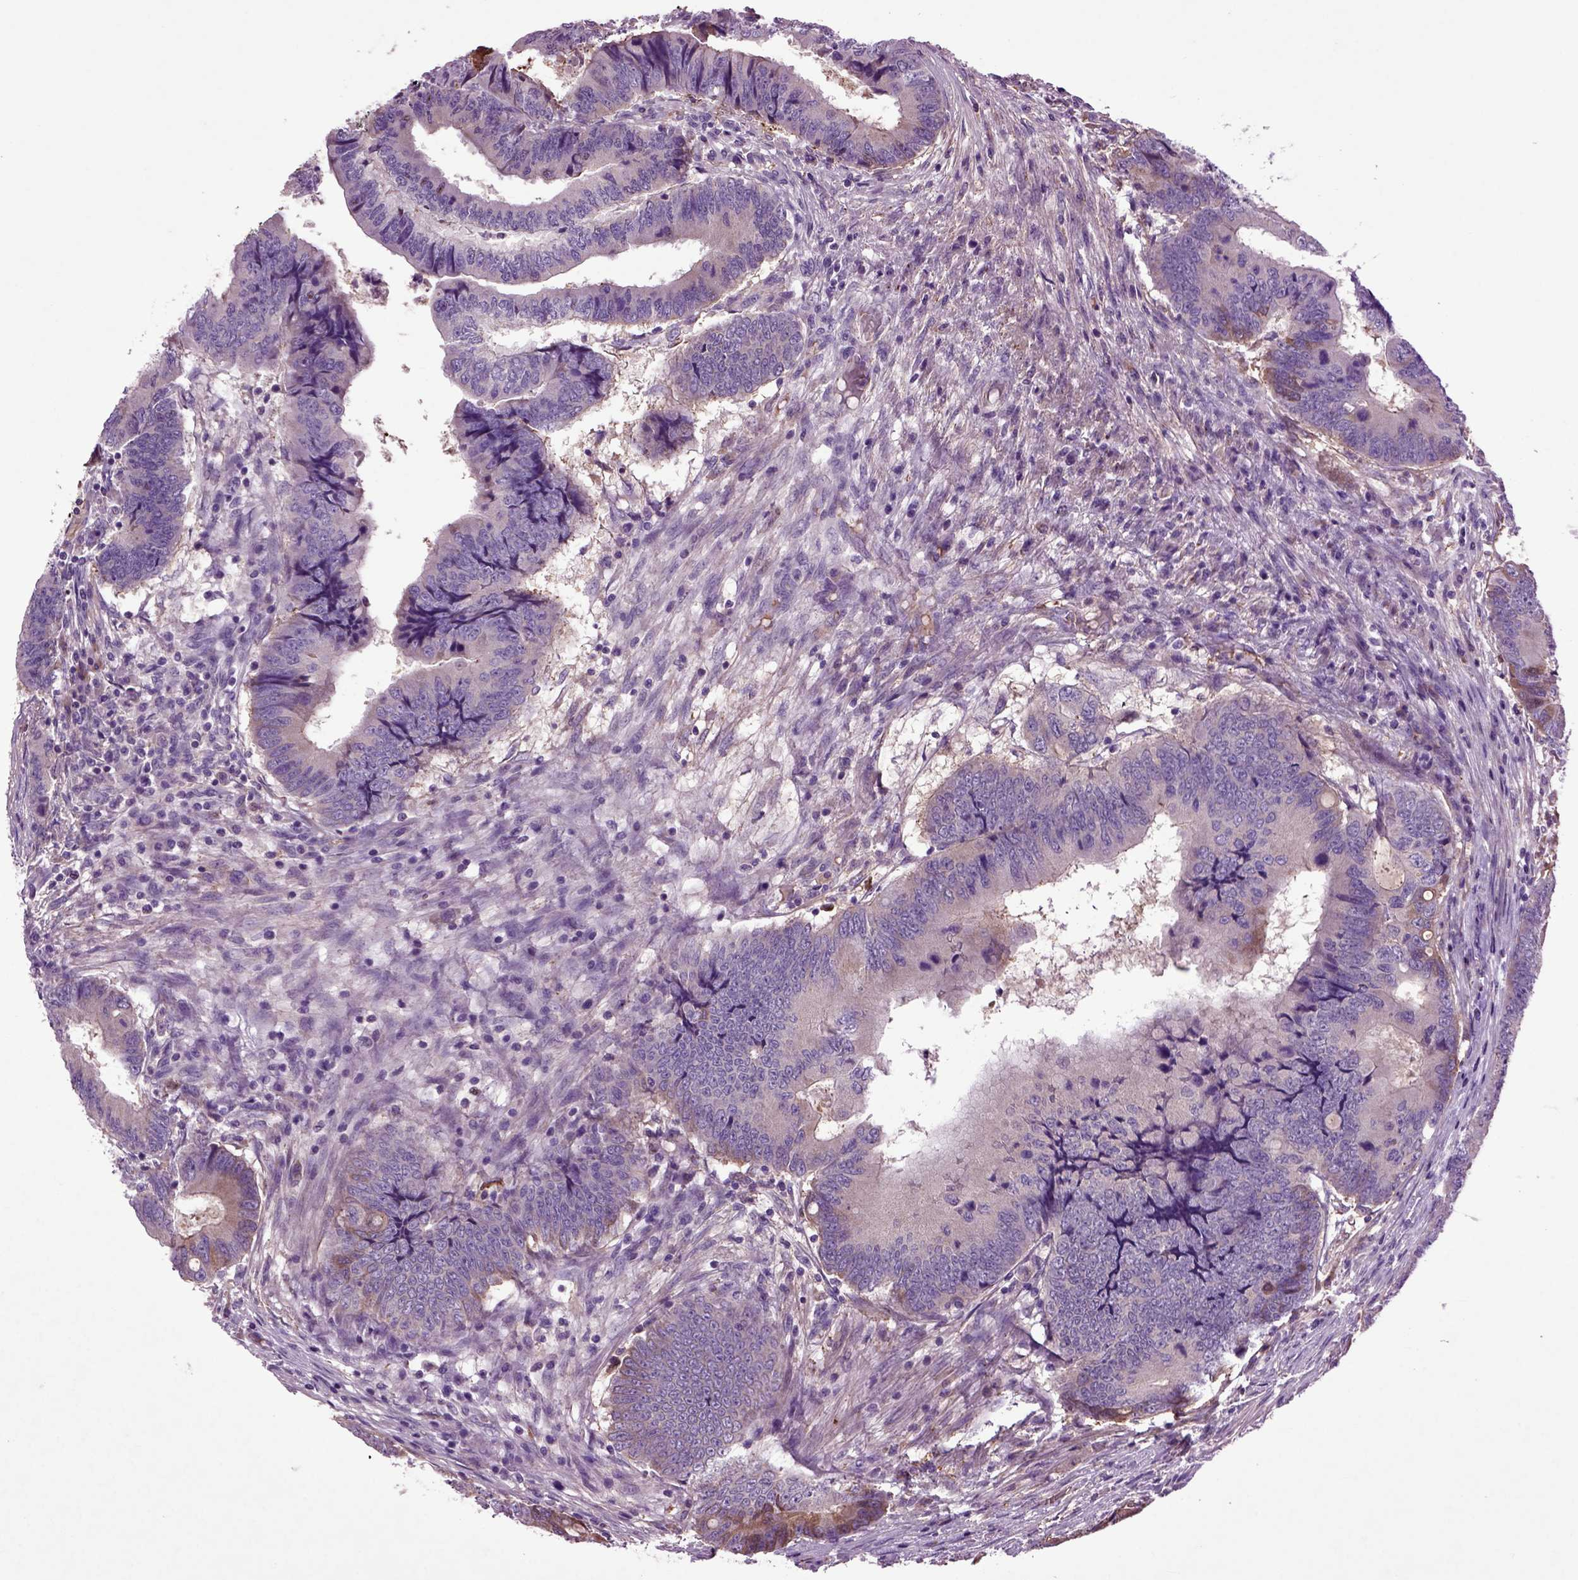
{"staining": {"intensity": "moderate", "quantity": "<25%", "location": "cytoplasmic/membranous"}, "tissue": "colorectal cancer", "cell_type": "Tumor cells", "image_type": "cancer", "snomed": [{"axis": "morphology", "description": "Adenocarcinoma, NOS"}, {"axis": "topography", "description": "Colon"}], "caption": "This image exhibits immunohistochemistry (IHC) staining of human colorectal cancer, with low moderate cytoplasmic/membranous expression in approximately <25% of tumor cells.", "gene": "SPON1", "patient": {"sex": "male", "age": 53}}